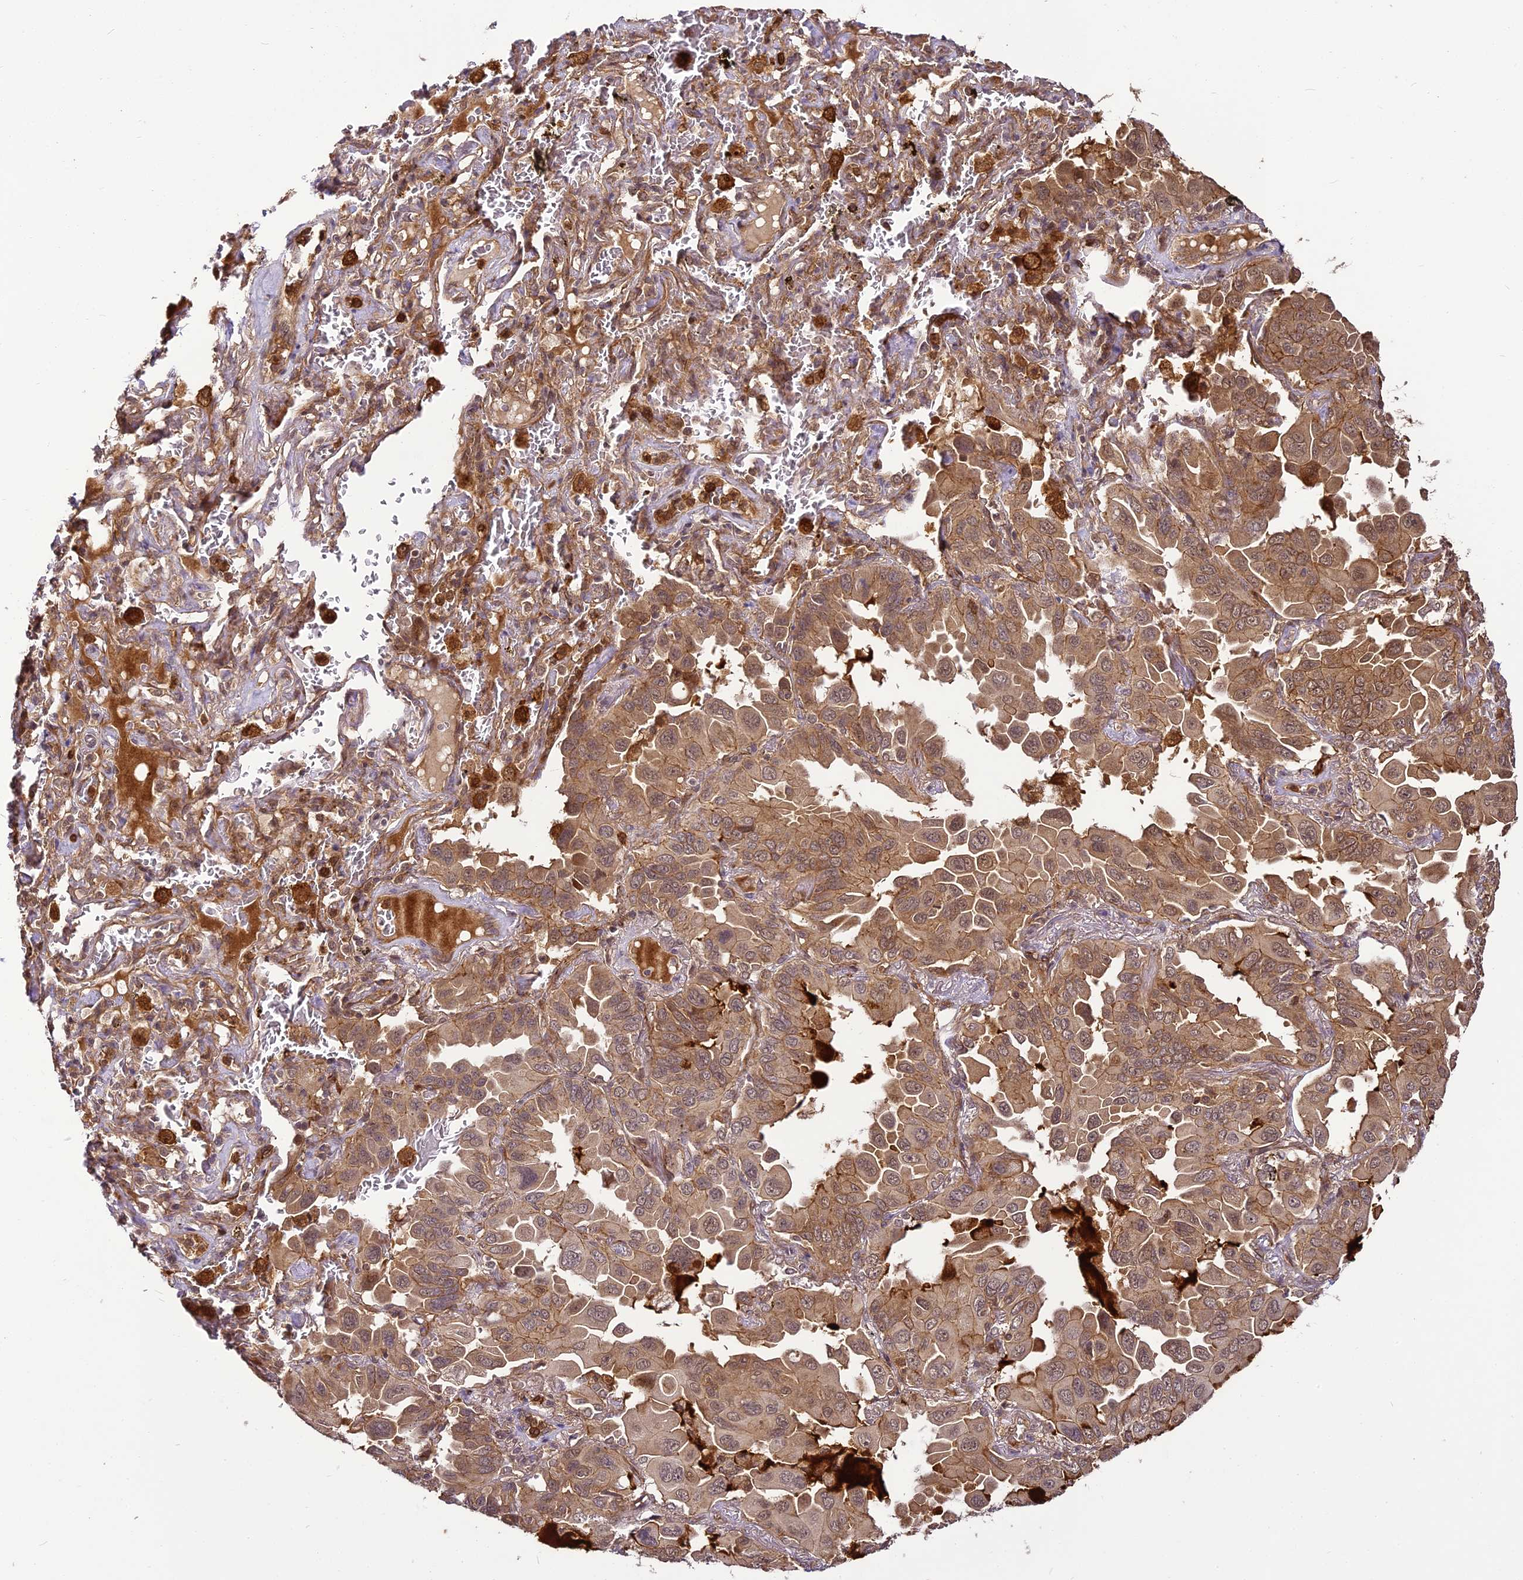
{"staining": {"intensity": "moderate", "quantity": "25%-75%", "location": "cytoplasmic/membranous,nuclear"}, "tissue": "lung cancer", "cell_type": "Tumor cells", "image_type": "cancer", "snomed": [{"axis": "morphology", "description": "Adenocarcinoma, NOS"}, {"axis": "topography", "description": "Lung"}], "caption": "Adenocarcinoma (lung) stained with immunohistochemistry (IHC) reveals moderate cytoplasmic/membranous and nuclear positivity in about 25%-75% of tumor cells. Using DAB (brown) and hematoxylin (blue) stains, captured at high magnification using brightfield microscopy.", "gene": "BCDIN3D", "patient": {"sex": "male", "age": 64}}